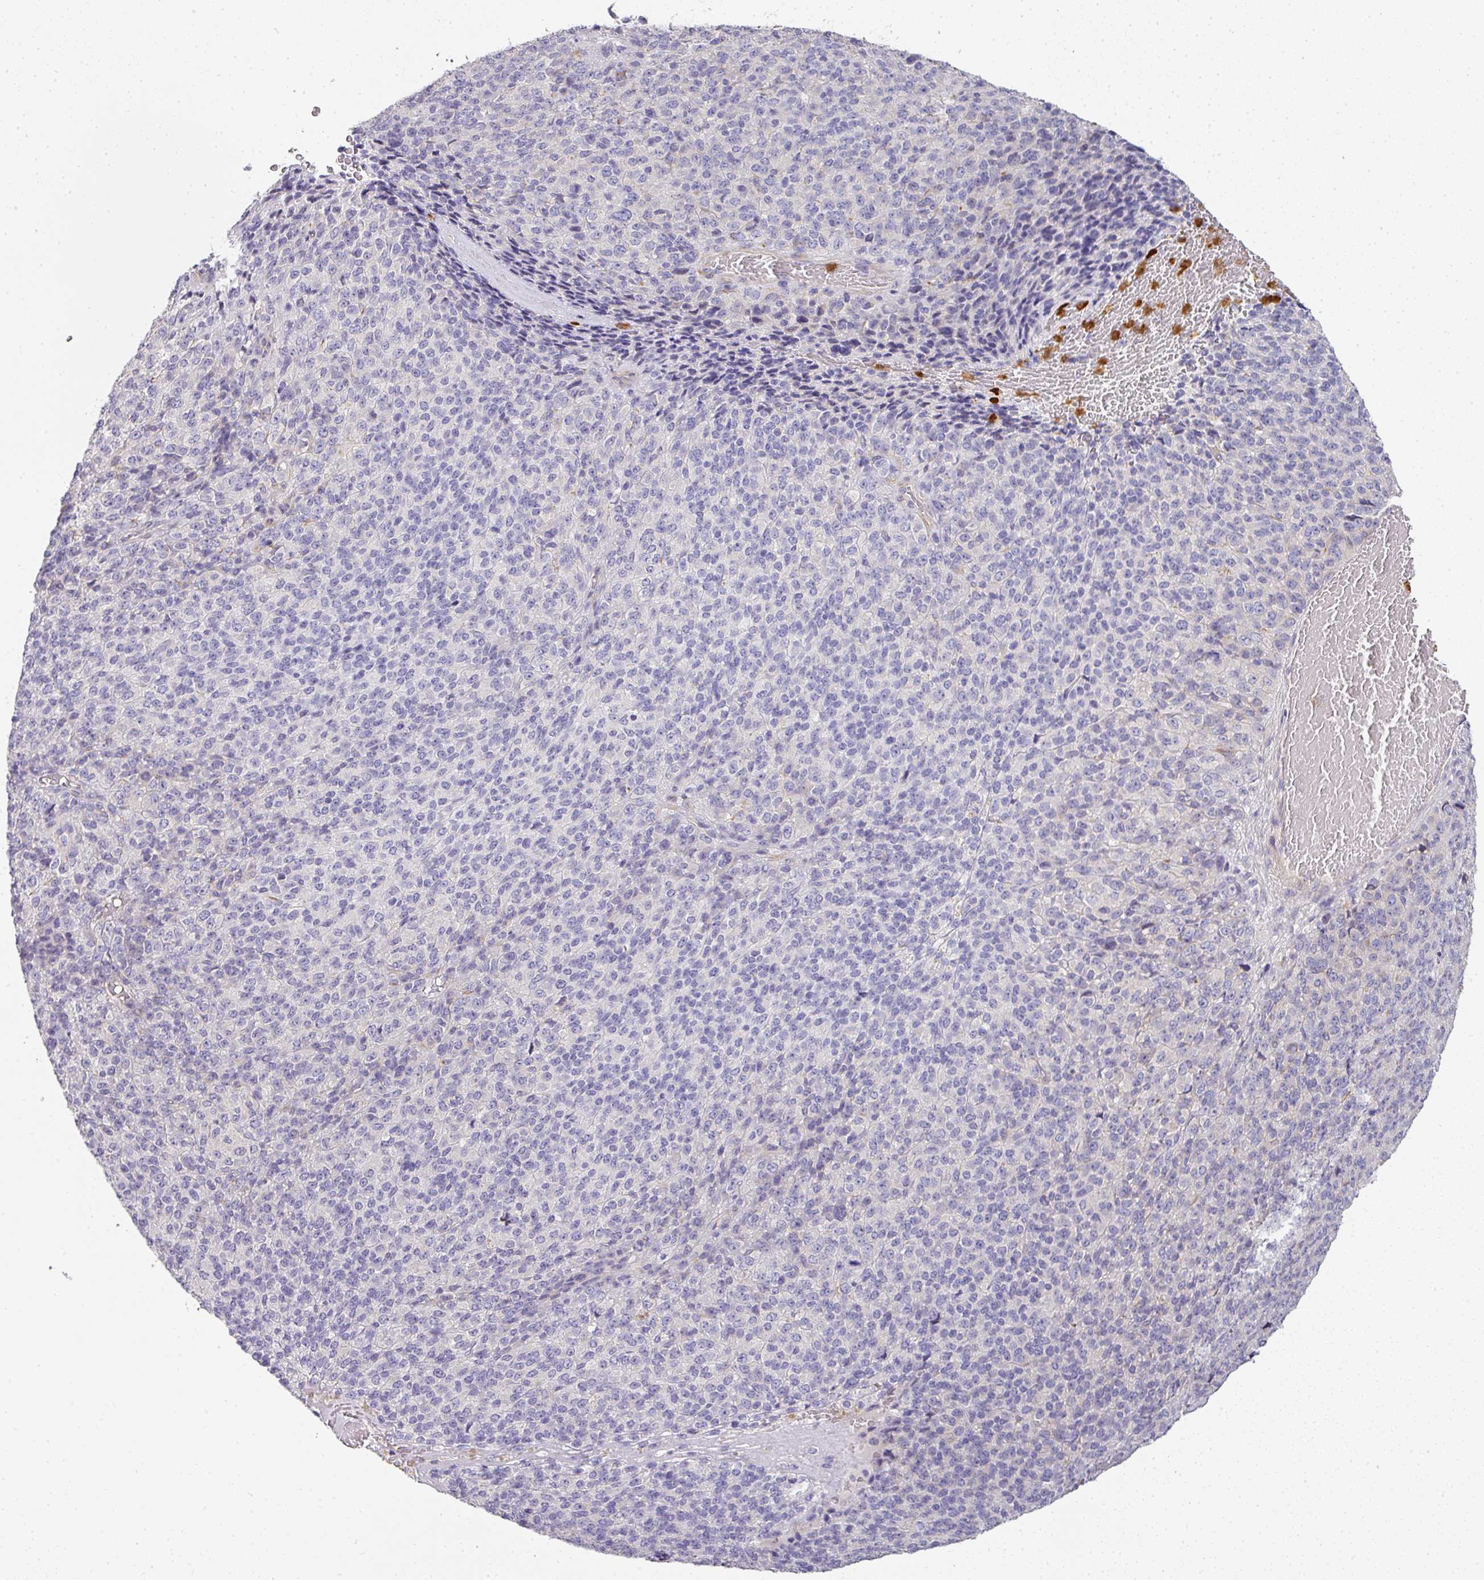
{"staining": {"intensity": "negative", "quantity": "none", "location": "none"}, "tissue": "melanoma", "cell_type": "Tumor cells", "image_type": "cancer", "snomed": [{"axis": "morphology", "description": "Malignant melanoma, Metastatic site"}, {"axis": "topography", "description": "Brain"}], "caption": "This is a micrograph of immunohistochemistry (IHC) staining of melanoma, which shows no positivity in tumor cells.", "gene": "HHEX", "patient": {"sex": "female", "age": 56}}